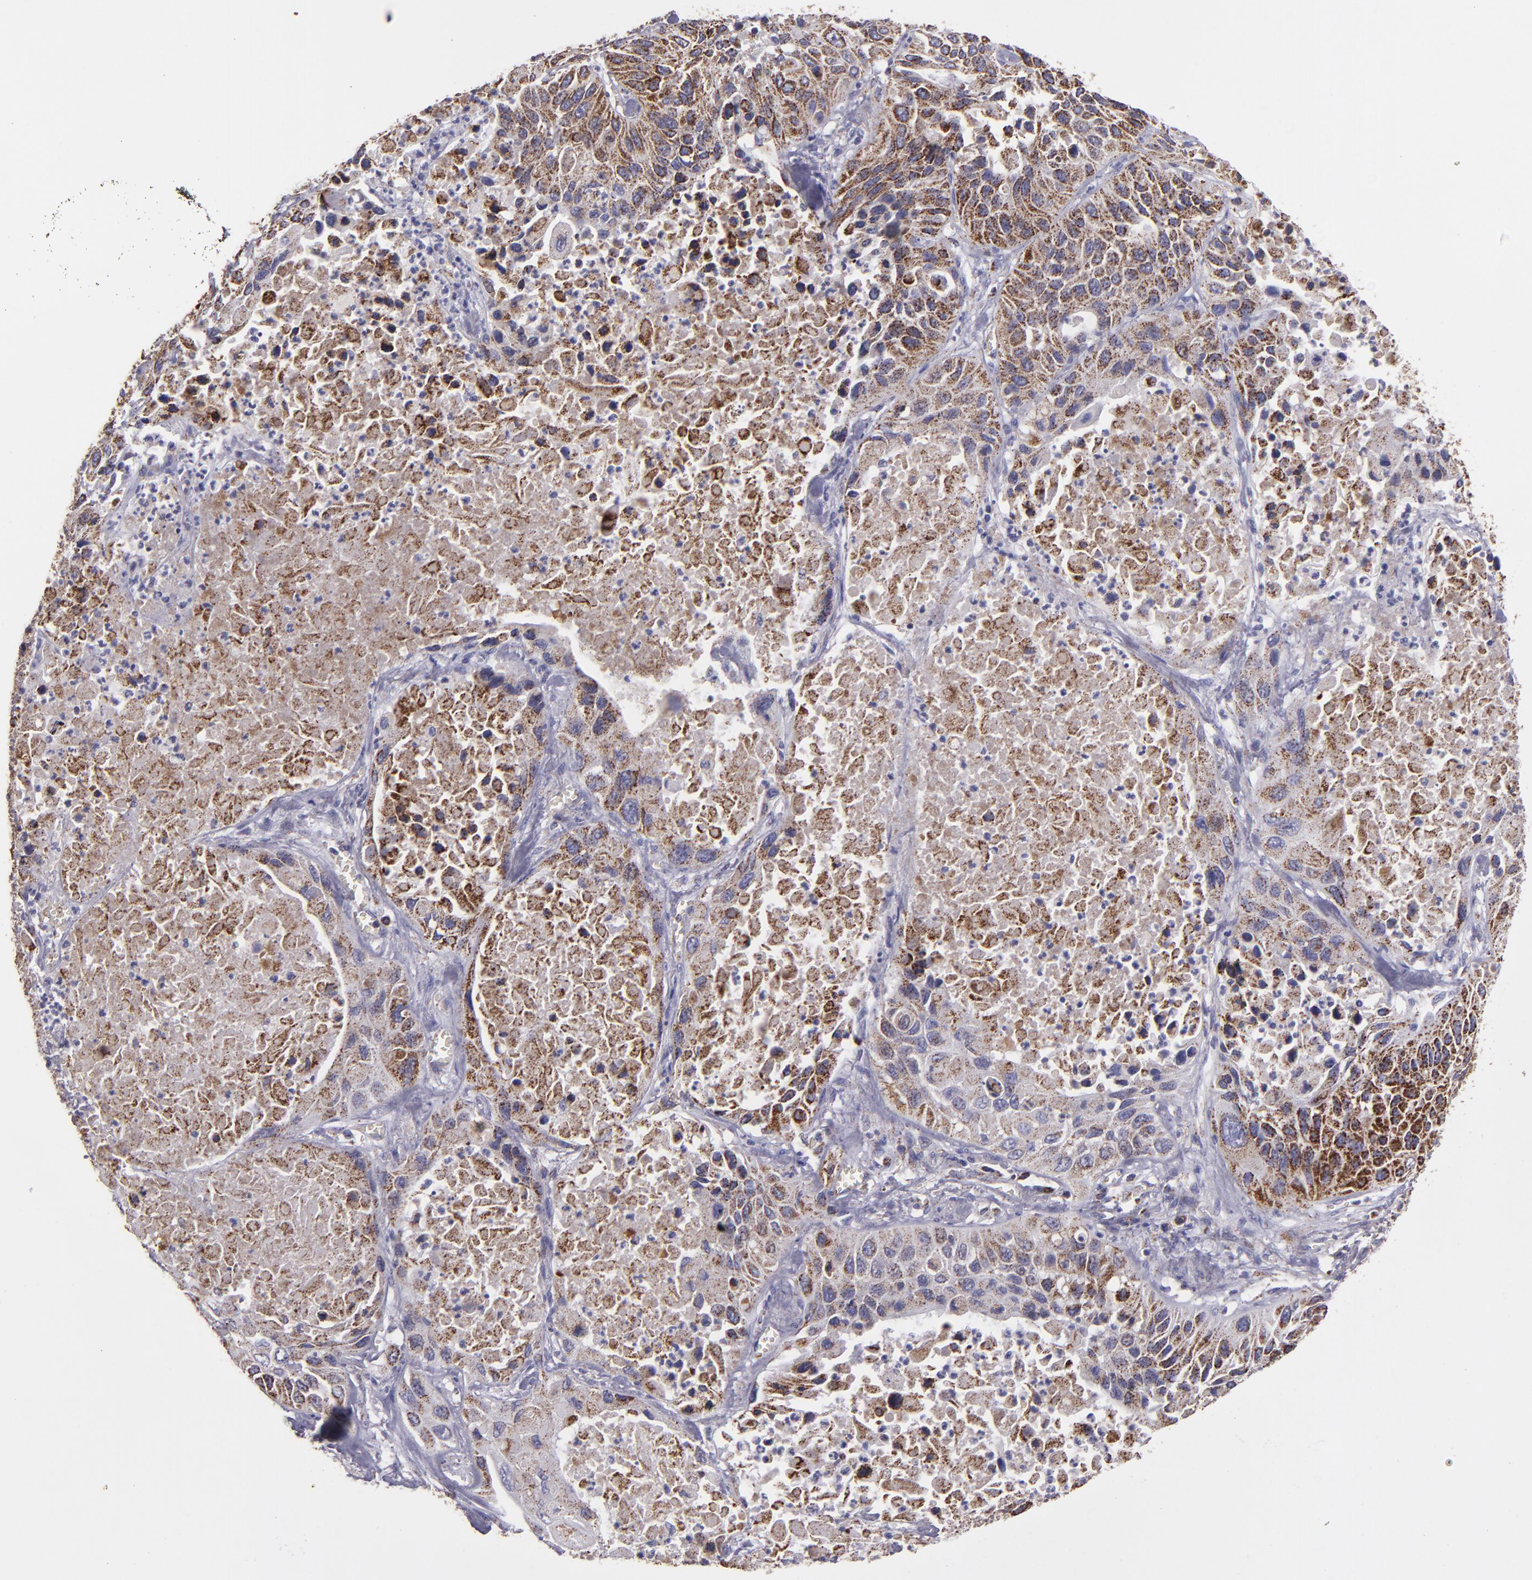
{"staining": {"intensity": "strong", "quantity": "25%-75%", "location": "cytoplasmic/membranous"}, "tissue": "lung cancer", "cell_type": "Tumor cells", "image_type": "cancer", "snomed": [{"axis": "morphology", "description": "Squamous cell carcinoma, NOS"}, {"axis": "topography", "description": "Lung"}], "caption": "Immunohistochemistry (IHC) image of human lung squamous cell carcinoma stained for a protein (brown), which demonstrates high levels of strong cytoplasmic/membranous positivity in about 25%-75% of tumor cells.", "gene": "HSPD1", "patient": {"sex": "female", "age": 76}}